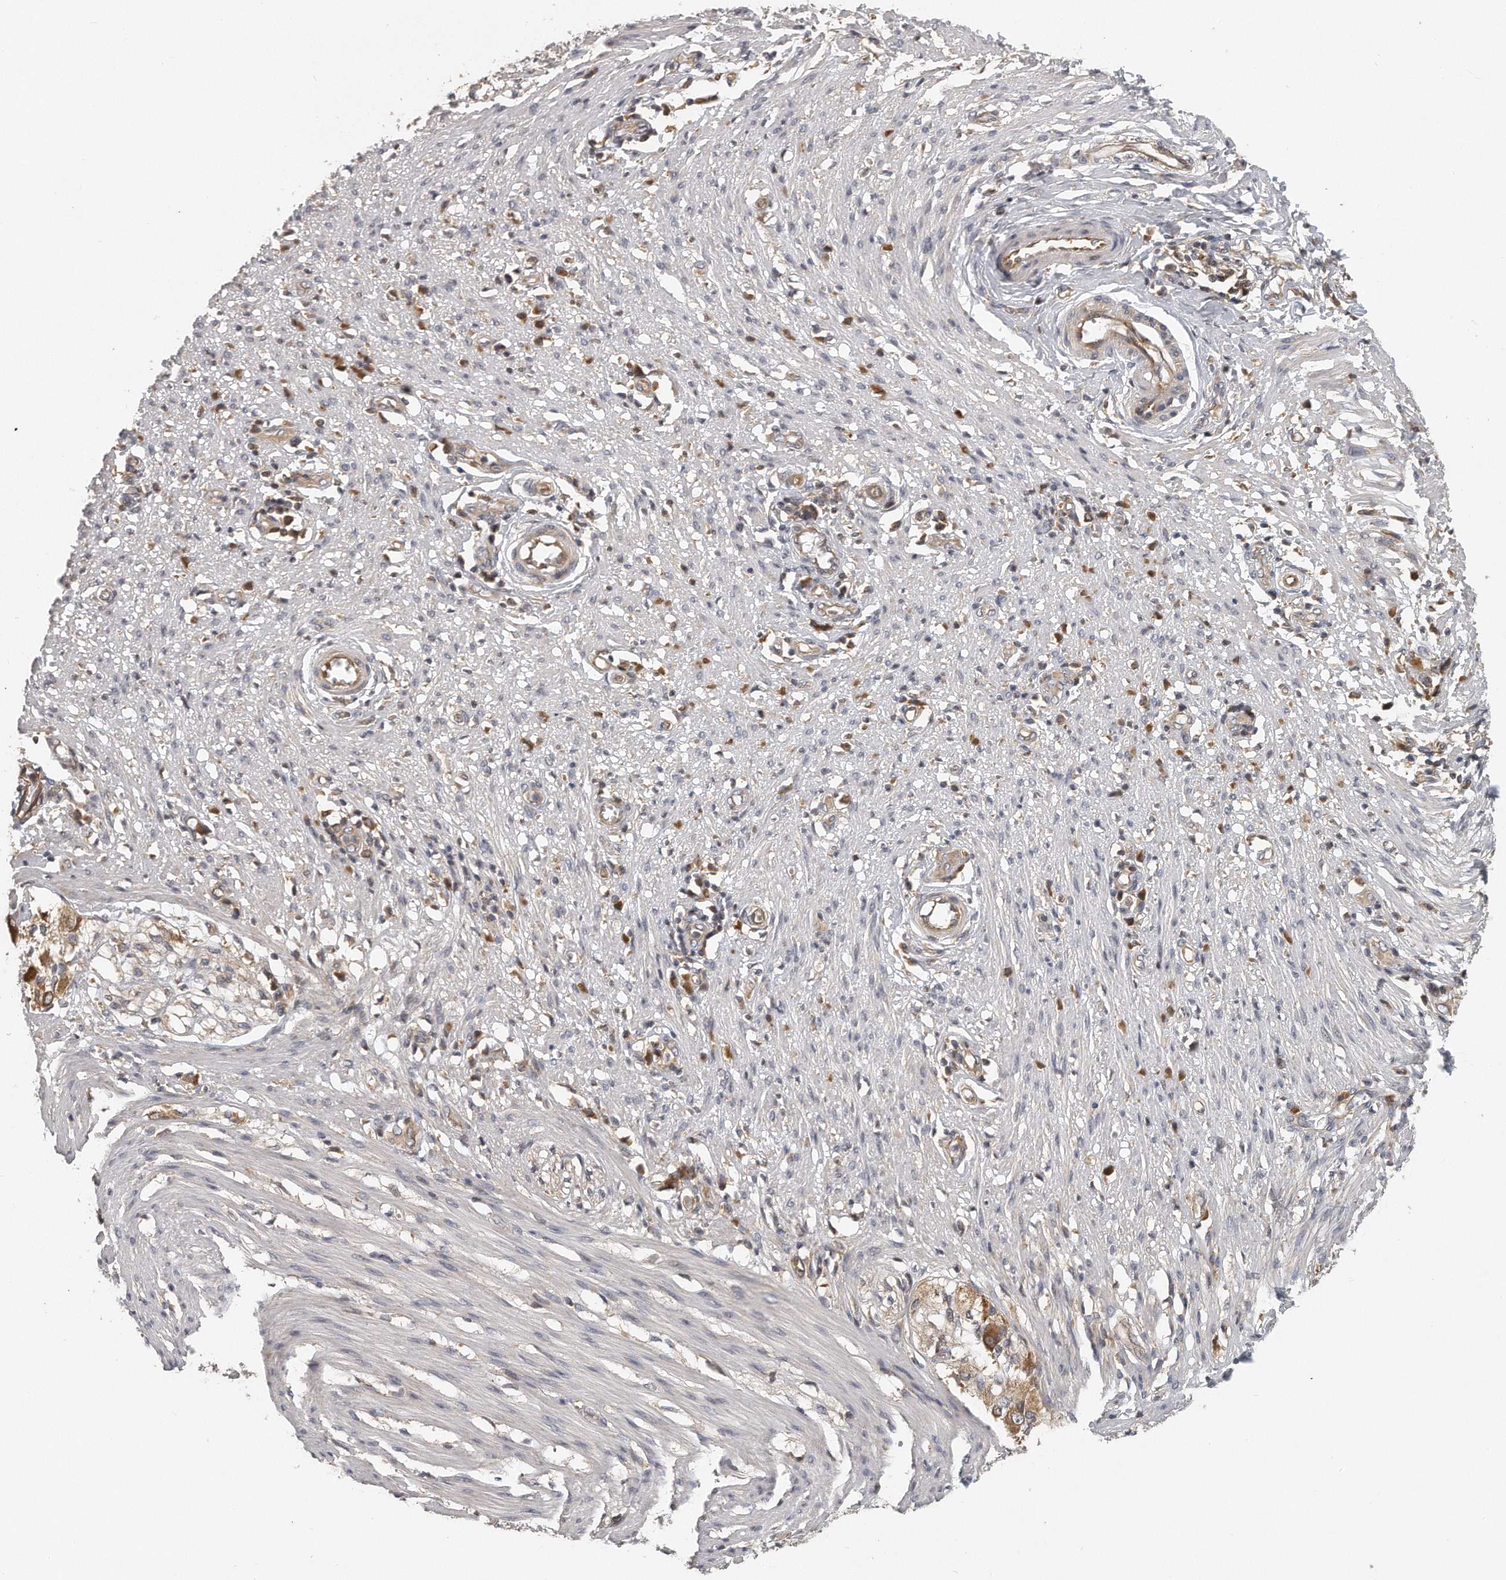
{"staining": {"intensity": "weak", "quantity": ">75%", "location": "cytoplasmic/membranous"}, "tissue": "smooth muscle", "cell_type": "Smooth muscle cells", "image_type": "normal", "snomed": [{"axis": "morphology", "description": "Normal tissue, NOS"}, {"axis": "morphology", "description": "Adenocarcinoma, NOS"}, {"axis": "topography", "description": "Colon"}, {"axis": "topography", "description": "Peripheral nerve tissue"}], "caption": "Brown immunohistochemical staining in benign smooth muscle displays weak cytoplasmic/membranous expression in about >75% of smooth muscle cells.", "gene": "EIF3I", "patient": {"sex": "male", "age": 14}}